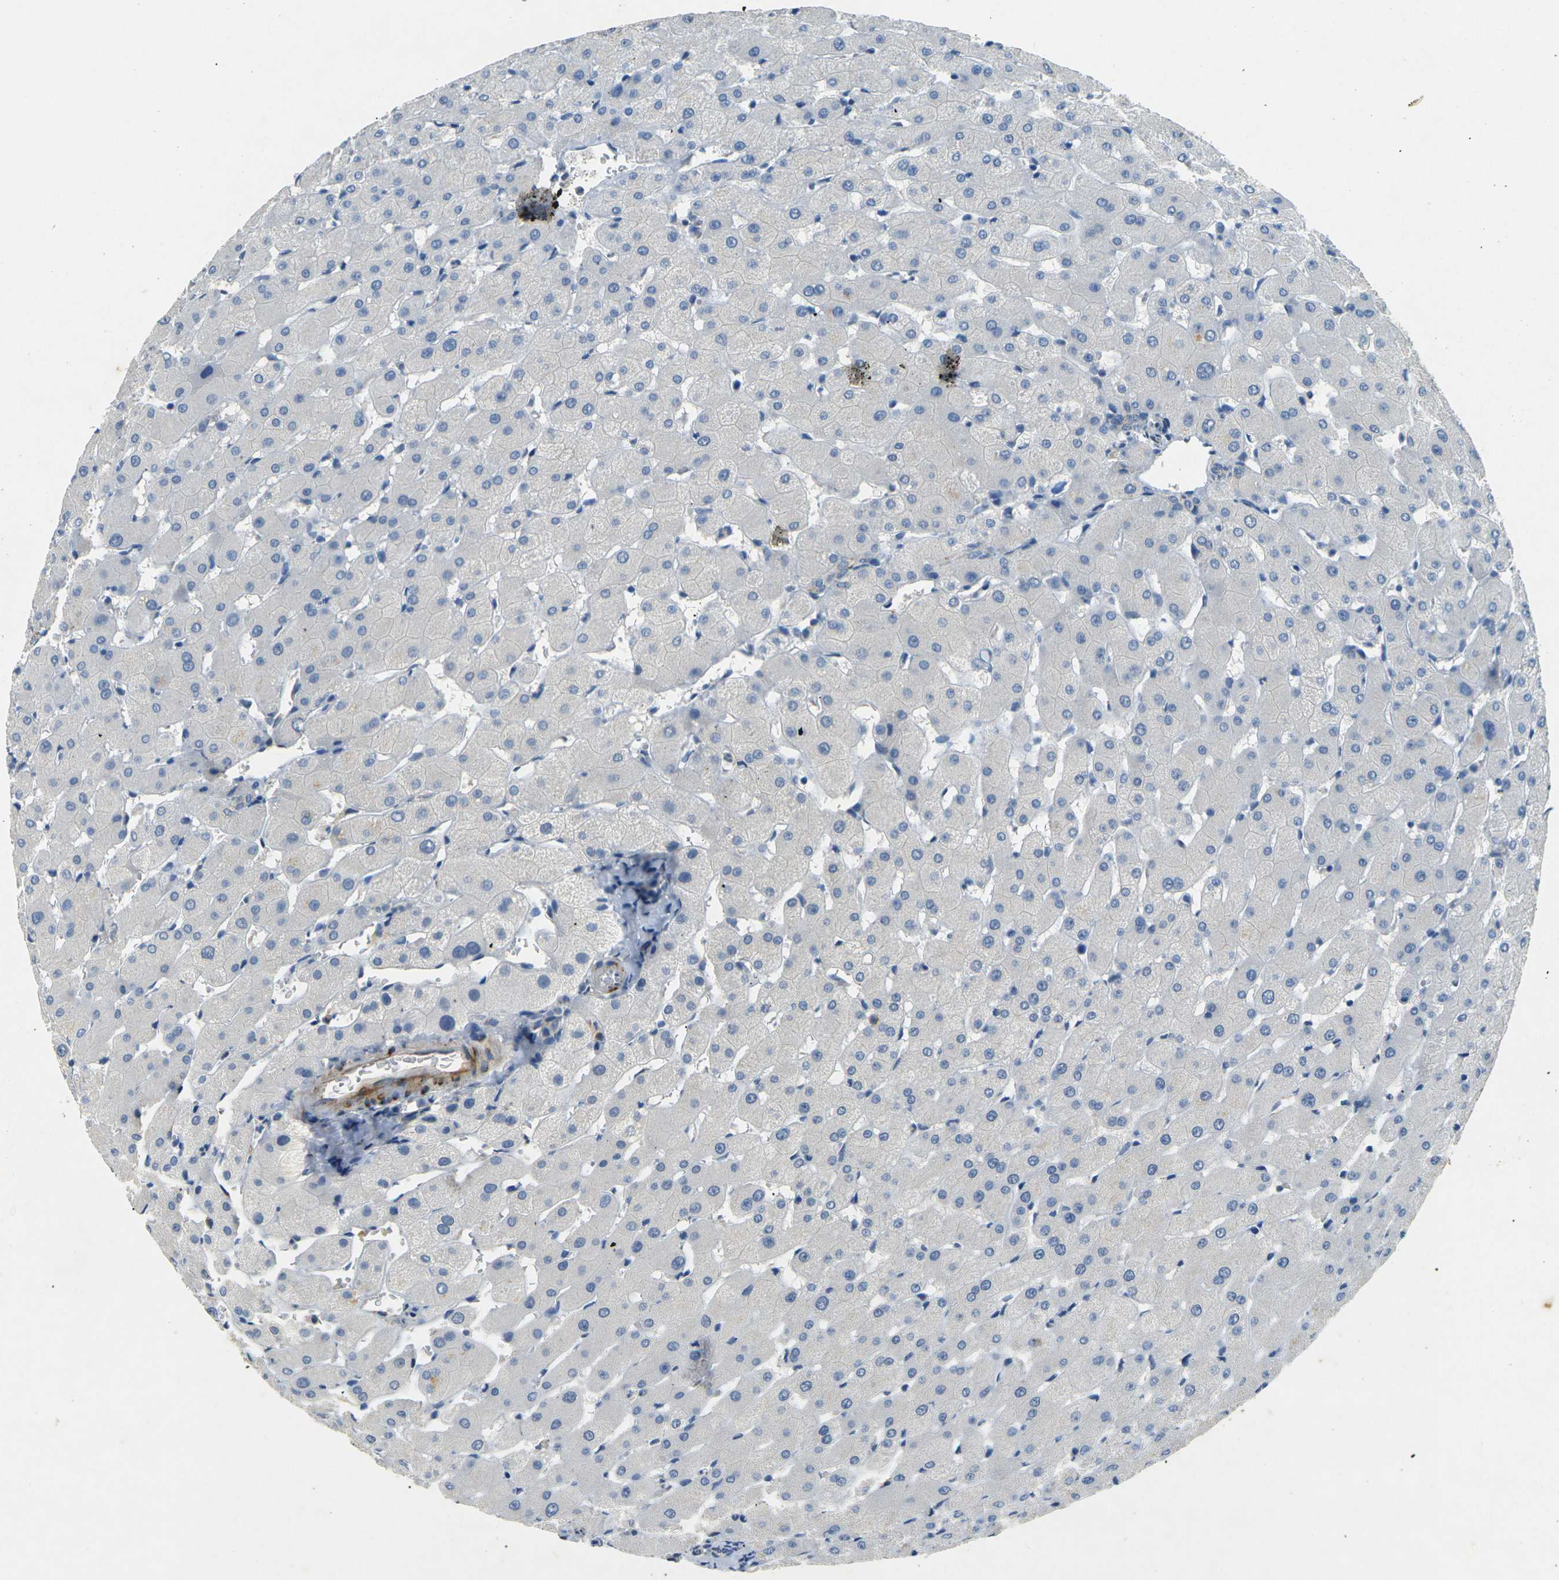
{"staining": {"intensity": "negative", "quantity": "none", "location": "none"}, "tissue": "liver", "cell_type": "Hepatocytes", "image_type": "normal", "snomed": [{"axis": "morphology", "description": "Normal tissue, NOS"}, {"axis": "topography", "description": "Liver"}], "caption": "This is an IHC micrograph of normal liver. There is no positivity in hepatocytes.", "gene": "SORT1", "patient": {"sex": "female", "age": 63}}